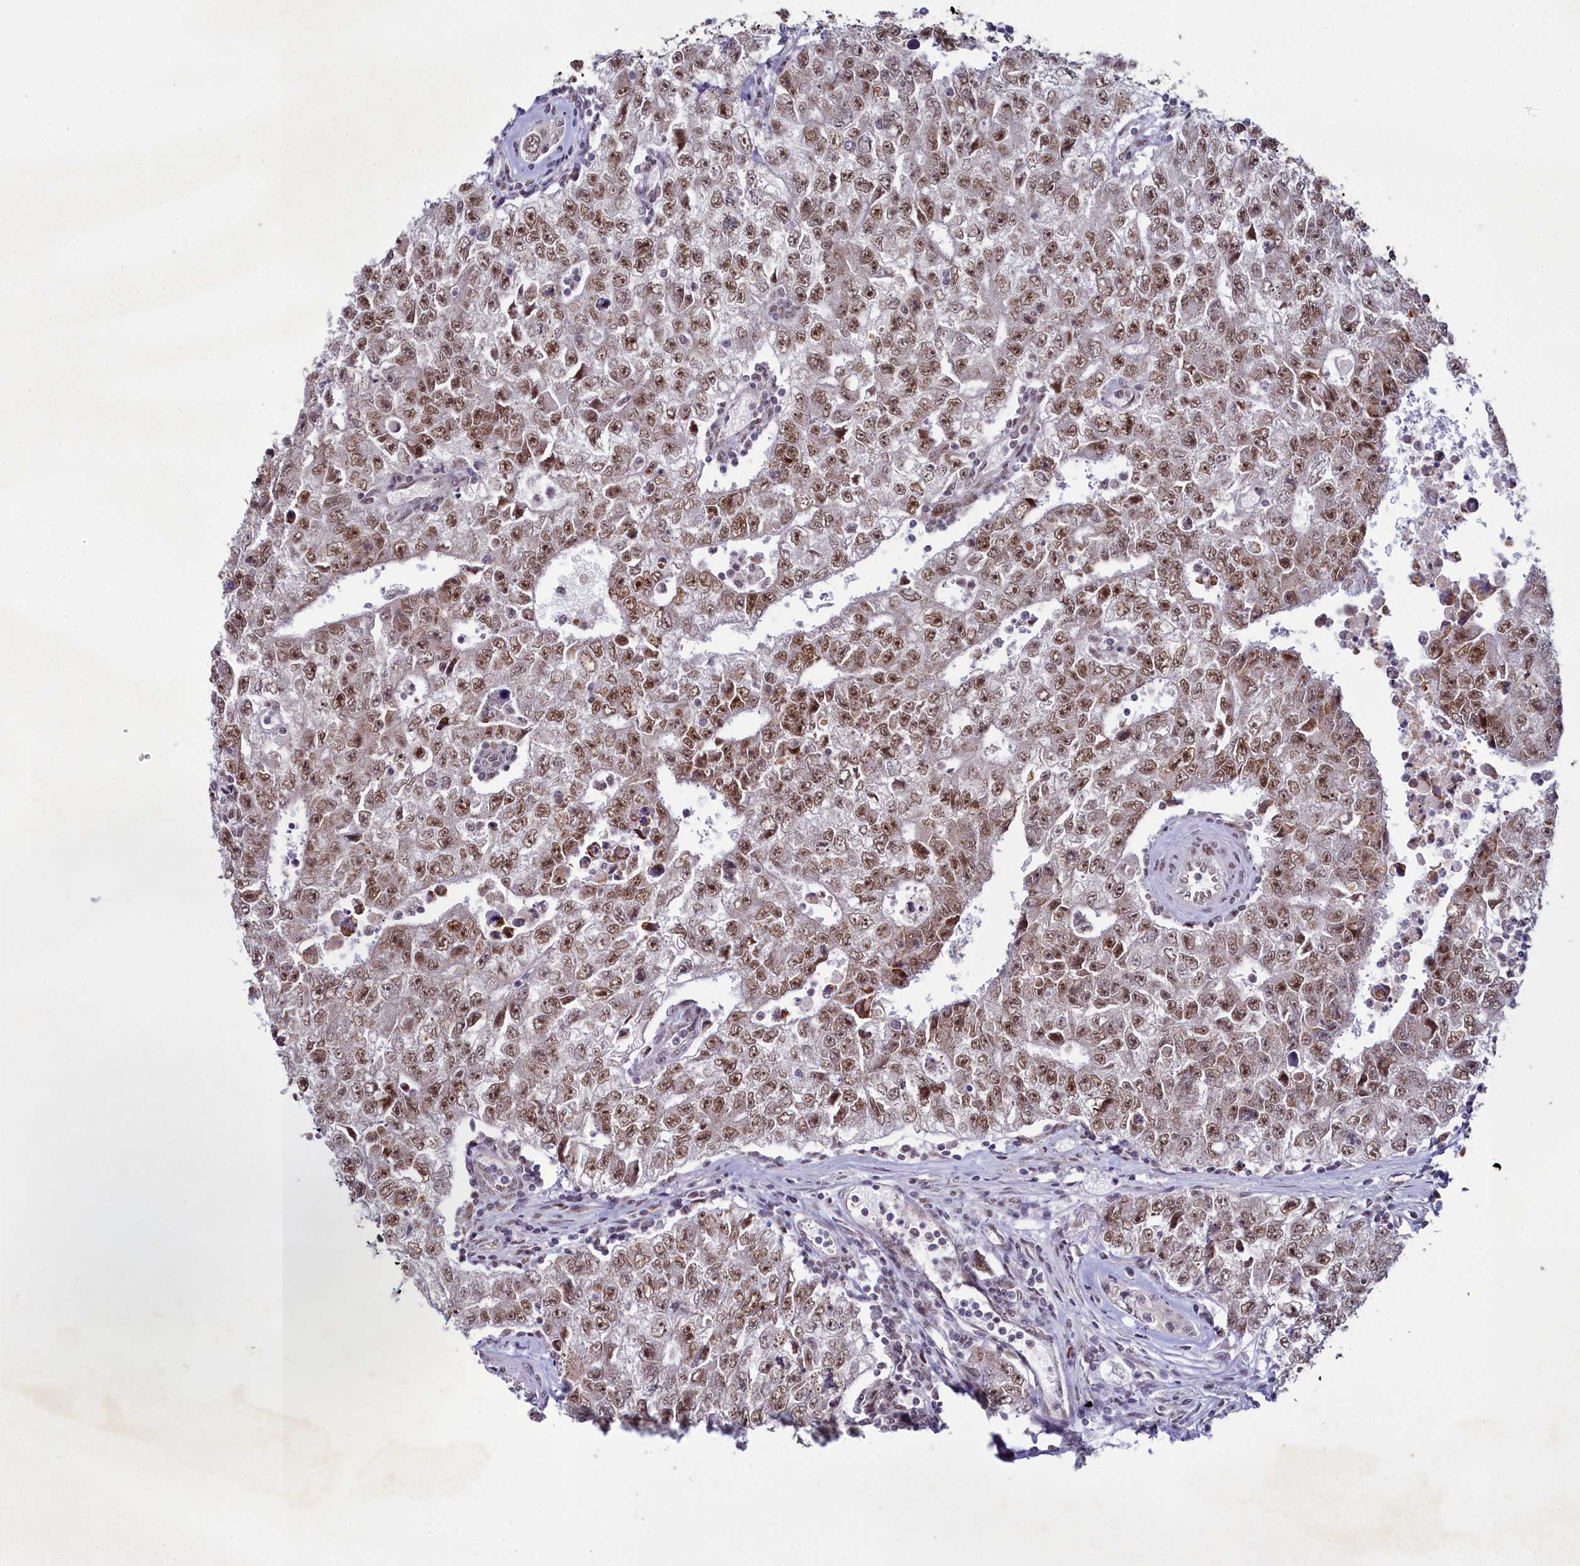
{"staining": {"intensity": "moderate", "quantity": ">75%", "location": "nuclear"}, "tissue": "testis cancer", "cell_type": "Tumor cells", "image_type": "cancer", "snomed": [{"axis": "morphology", "description": "Carcinoma, Embryonal, NOS"}, {"axis": "topography", "description": "Testis"}], "caption": "Testis cancer tissue exhibits moderate nuclear staining in approximately >75% of tumor cells", "gene": "PPHLN1", "patient": {"sex": "male", "age": 17}}